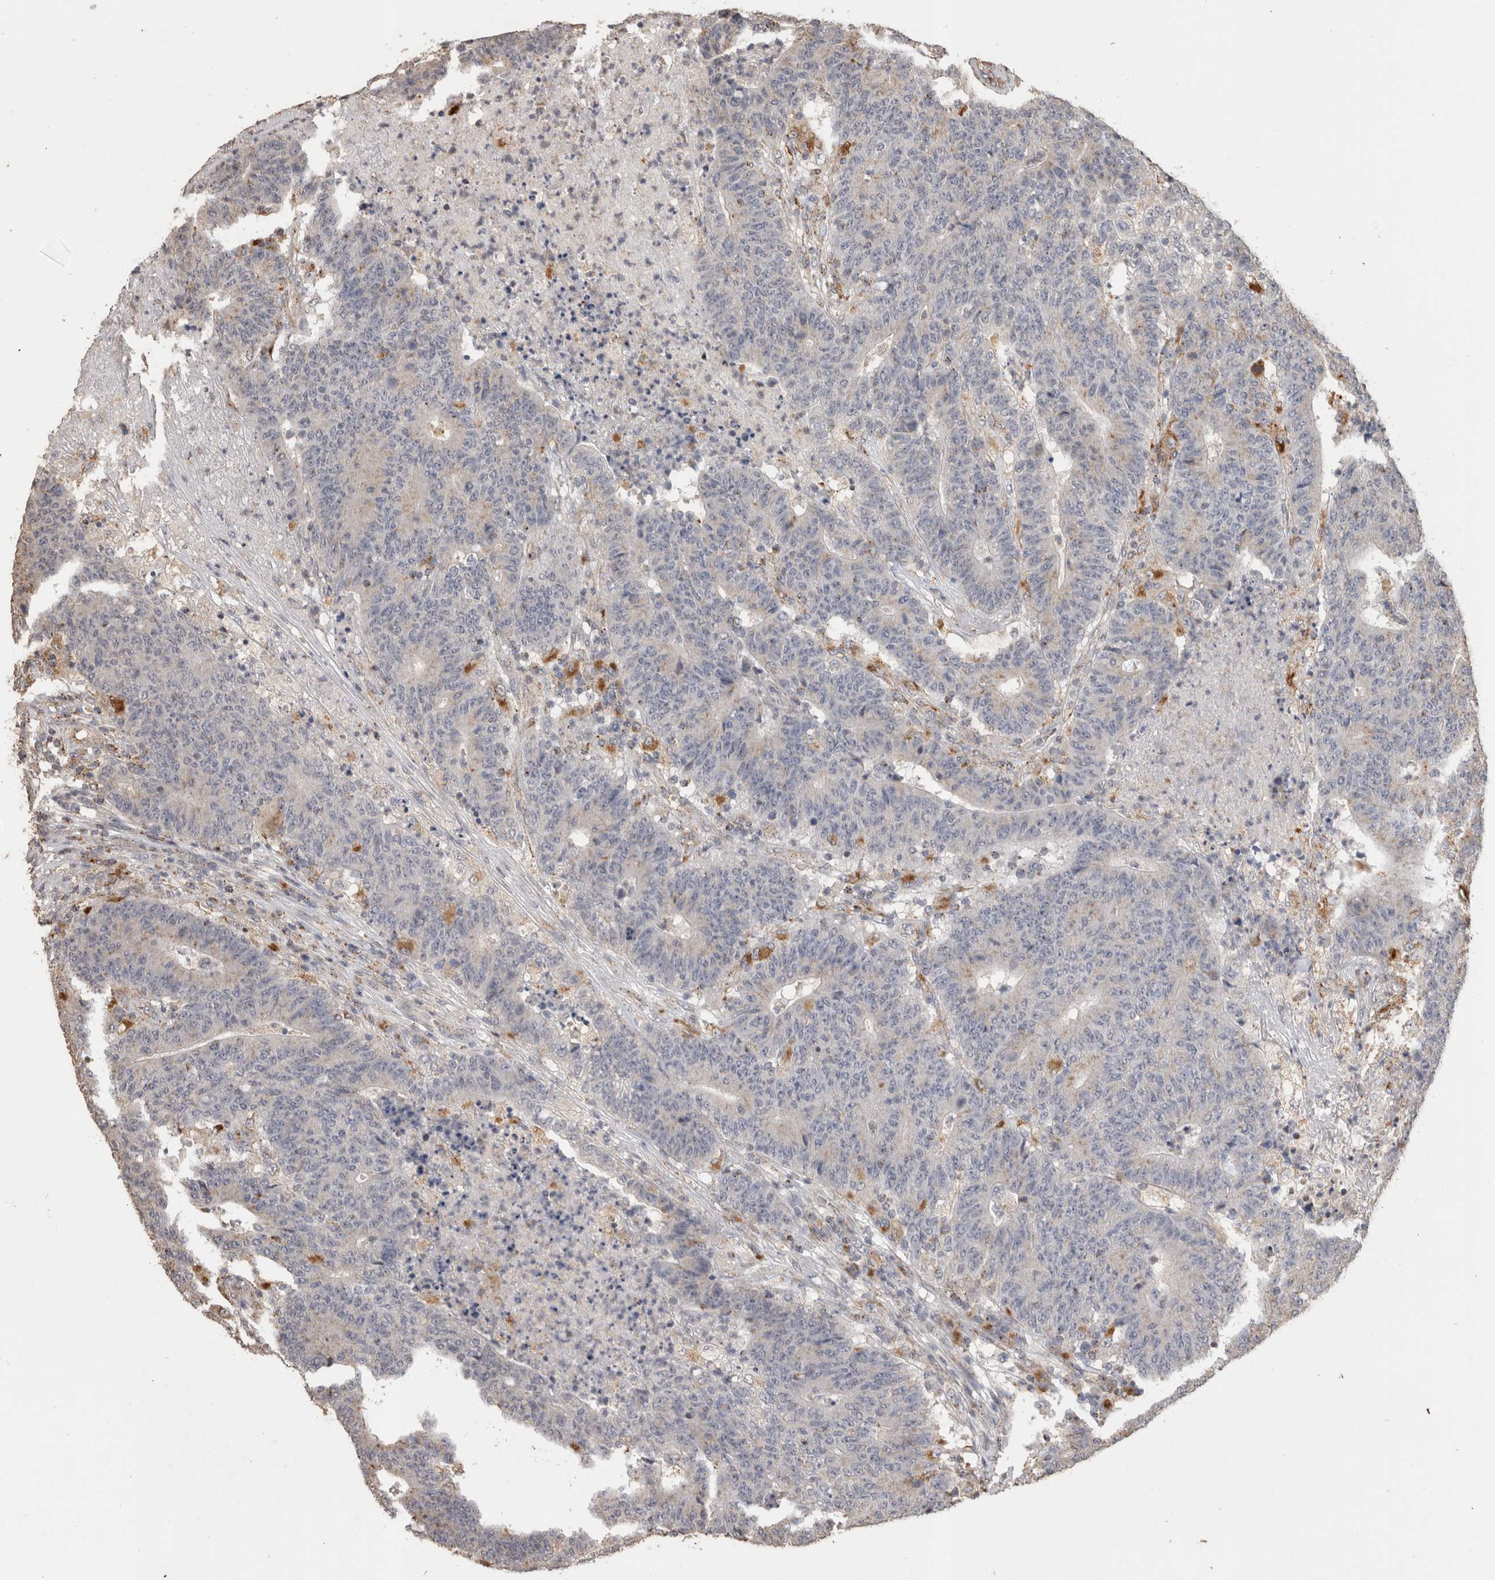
{"staining": {"intensity": "negative", "quantity": "none", "location": "none"}, "tissue": "colorectal cancer", "cell_type": "Tumor cells", "image_type": "cancer", "snomed": [{"axis": "morphology", "description": "Normal tissue, NOS"}, {"axis": "morphology", "description": "Adenocarcinoma, NOS"}, {"axis": "topography", "description": "Colon"}], "caption": "Human colorectal cancer (adenocarcinoma) stained for a protein using immunohistochemistry (IHC) displays no staining in tumor cells.", "gene": "ARSA", "patient": {"sex": "female", "age": 75}}